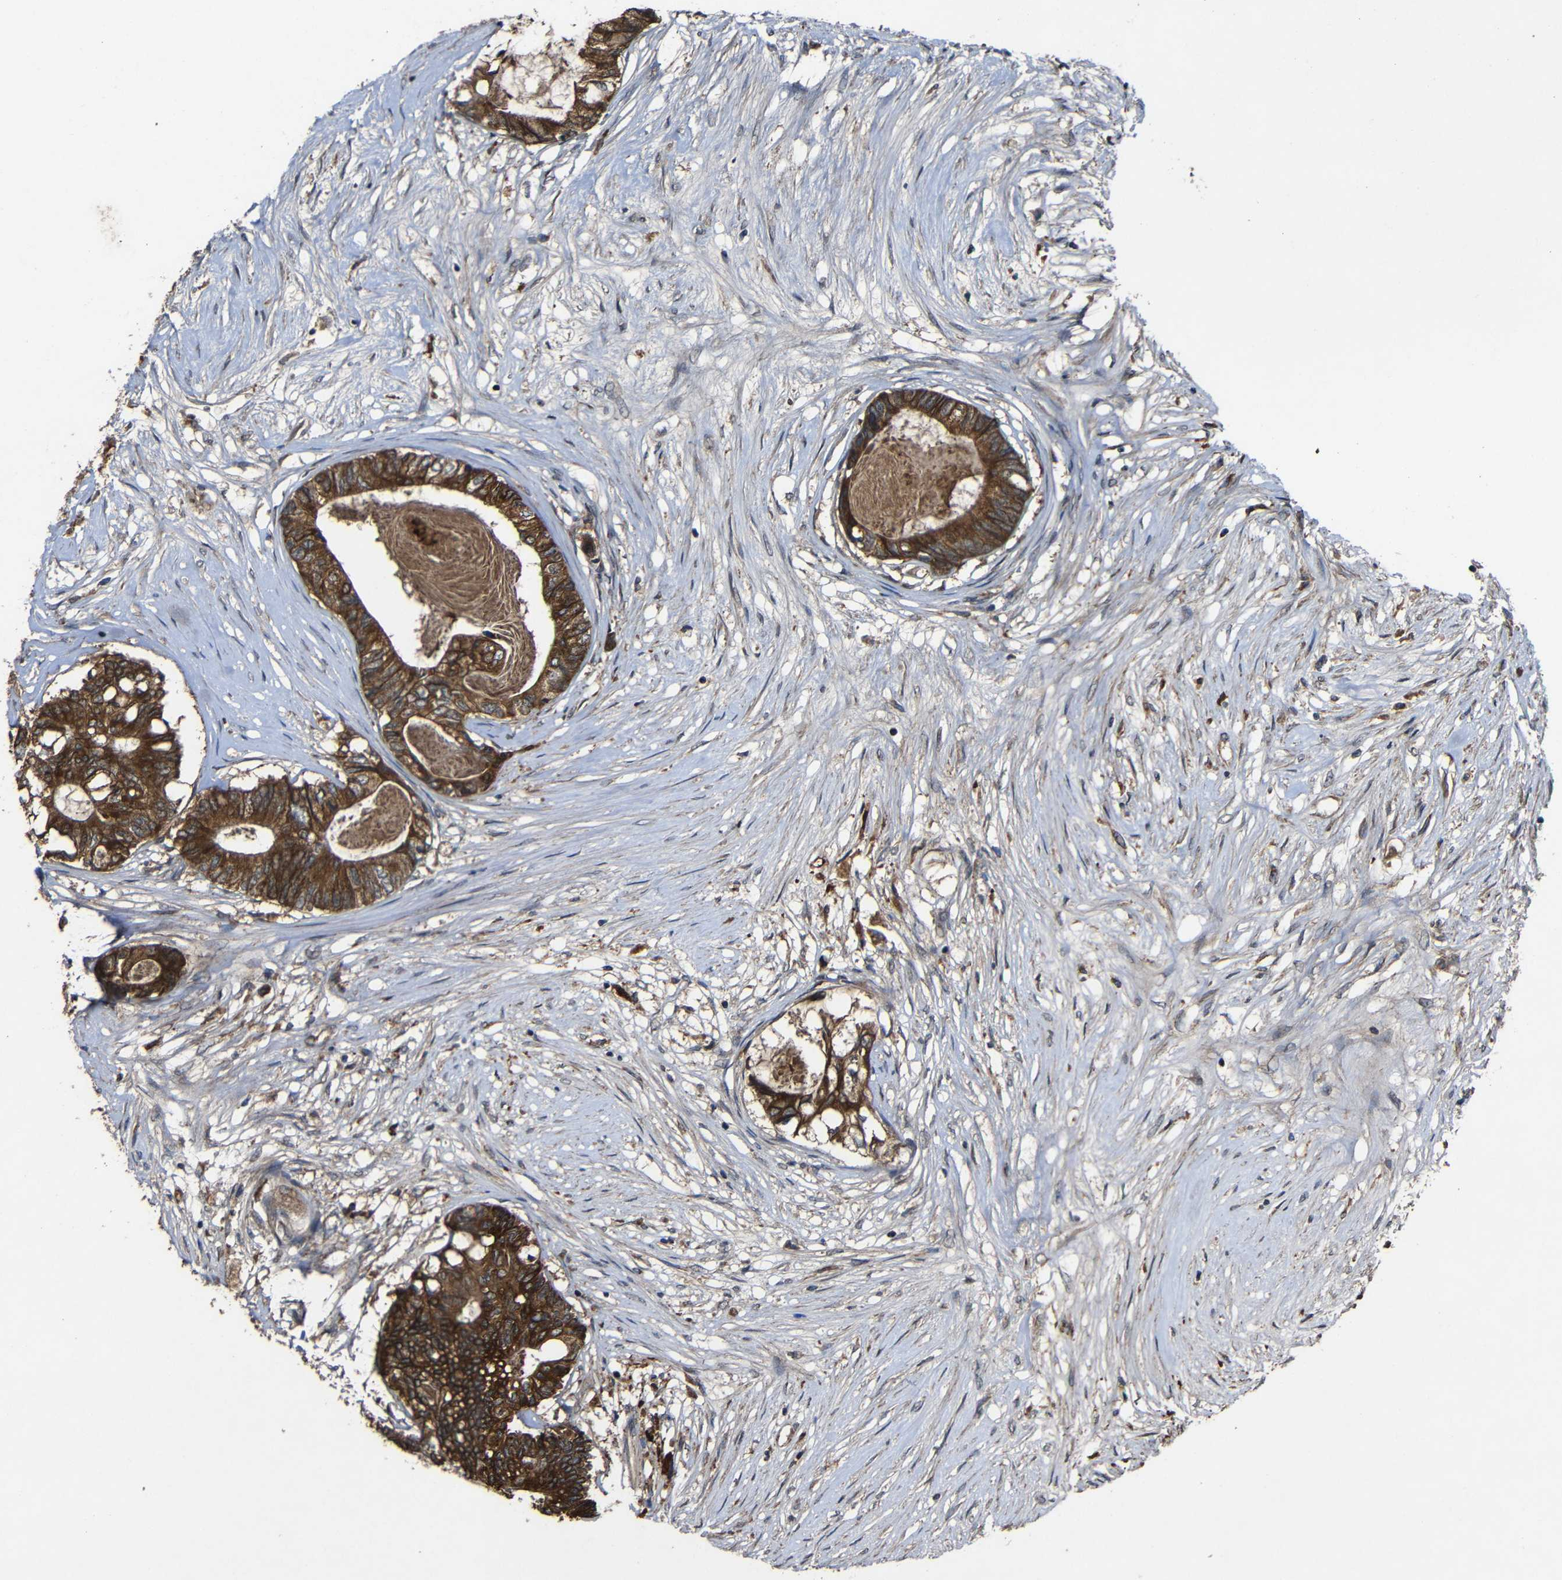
{"staining": {"intensity": "strong", "quantity": ">75%", "location": "cytoplasmic/membranous"}, "tissue": "colorectal cancer", "cell_type": "Tumor cells", "image_type": "cancer", "snomed": [{"axis": "morphology", "description": "Adenocarcinoma, NOS"}, {"axis": "topography", "description": "Rectum"}], "caption": "Protein expression analysis of colorectal cancer (adenocarcinoma) displays strong cytoplasmic/membranous expression in about >75% of tumor cells.", "gene": "C1GALT1", "patient": {"sex": "male", "age": 63}}